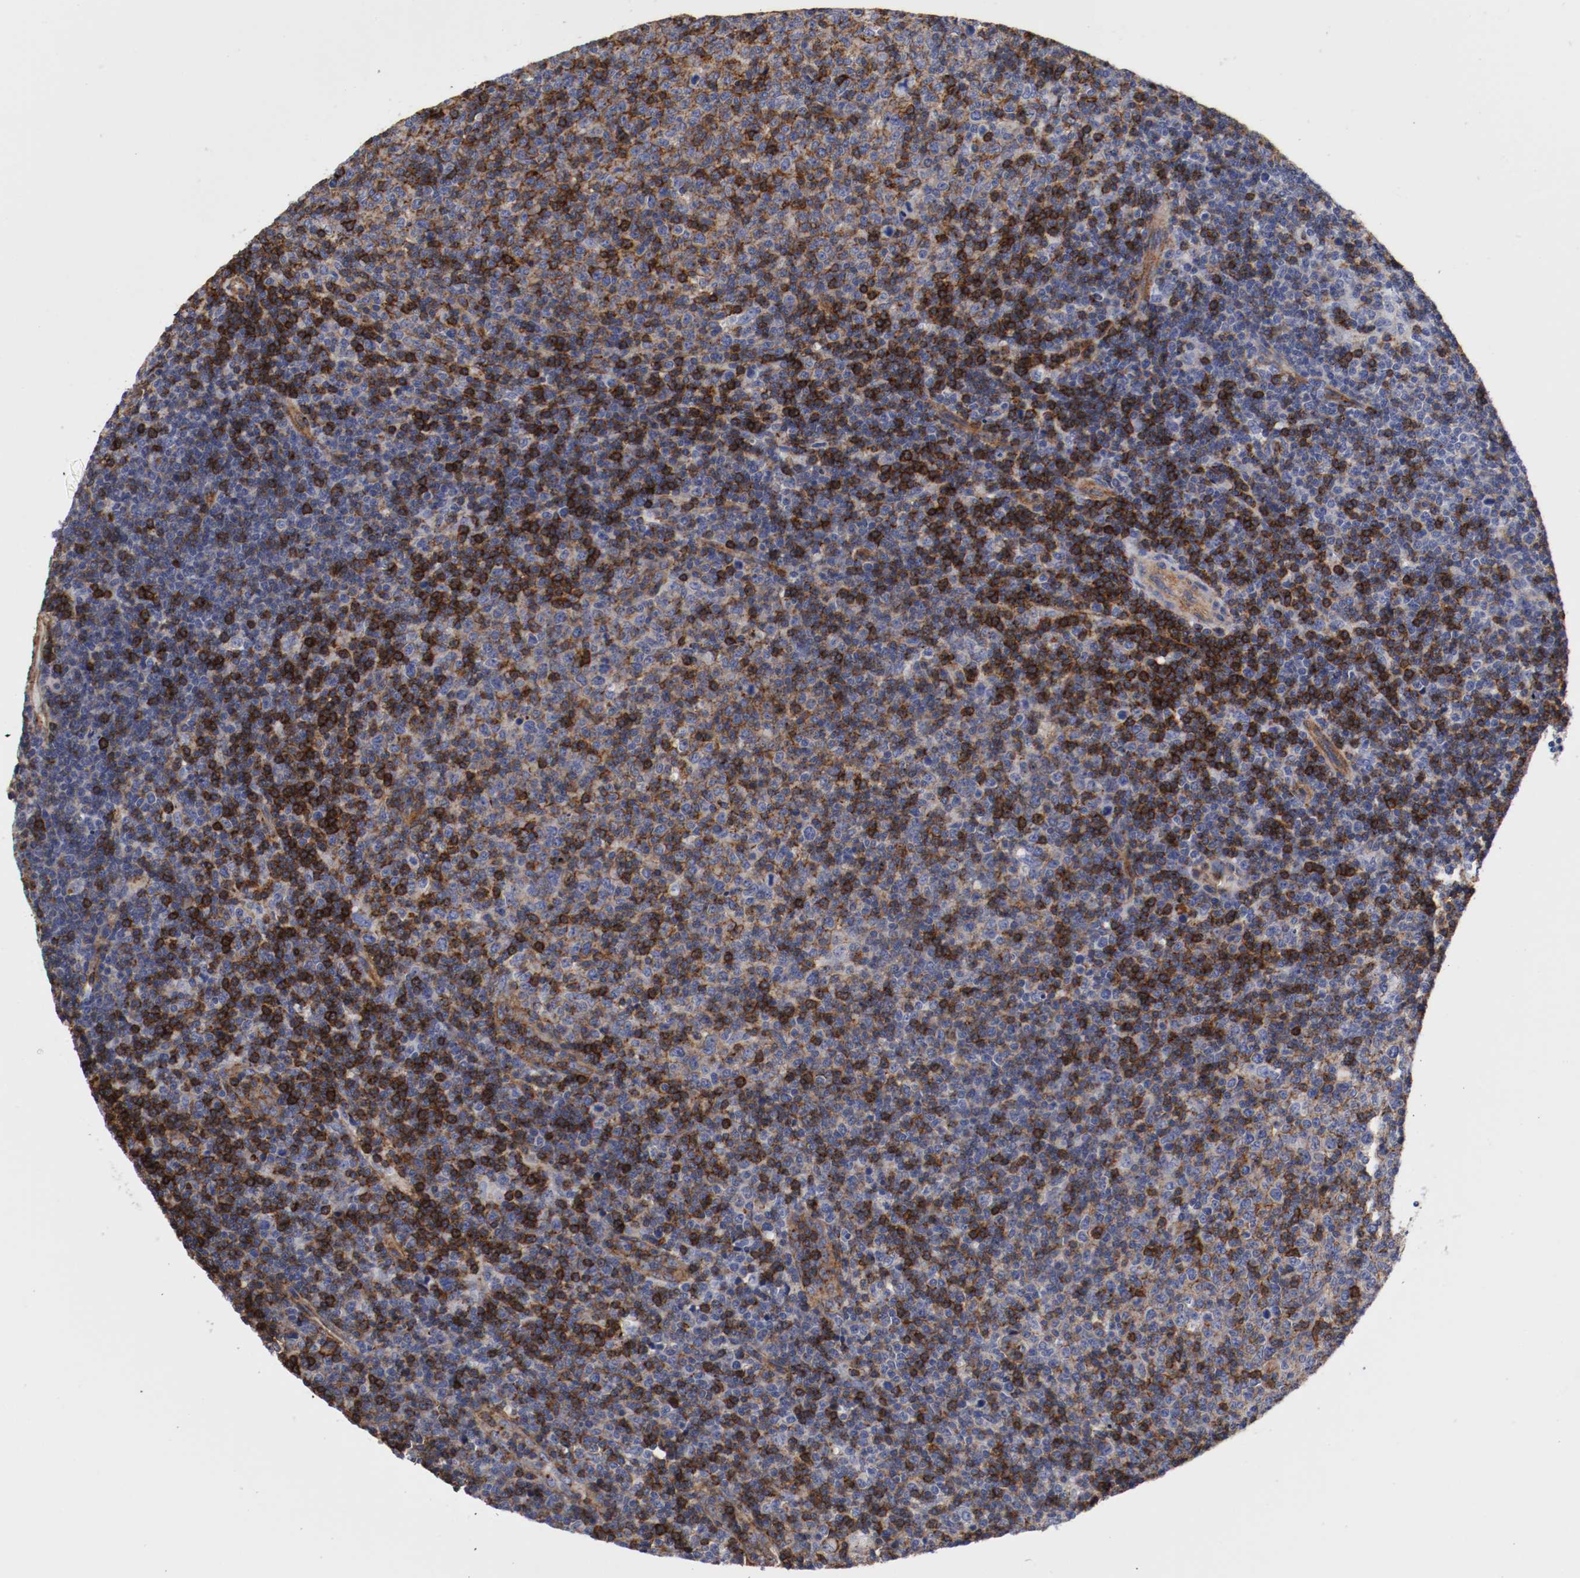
{"staining": {"intensity": "negative", "quantity": "none", "location": "none"}, "tissue": "lymphoma", "cell_type": "Tumor cells", "image_type": "cancer", "snomed": [{"axis": "morphology", "description": "Malignant lymphoma, non-Hodgkin's type, Low grade"}, {"axis": "topography", "description": "Lymph node"}], "caption": "Immunohistochemistry image of low-grade malignant lymphoma, non-Hodgkin's type stained for a protein (brown), which shows no staining in tumor cells.", "gene": "IFITM1", "patient": {"sex": "male", "age": 70}}